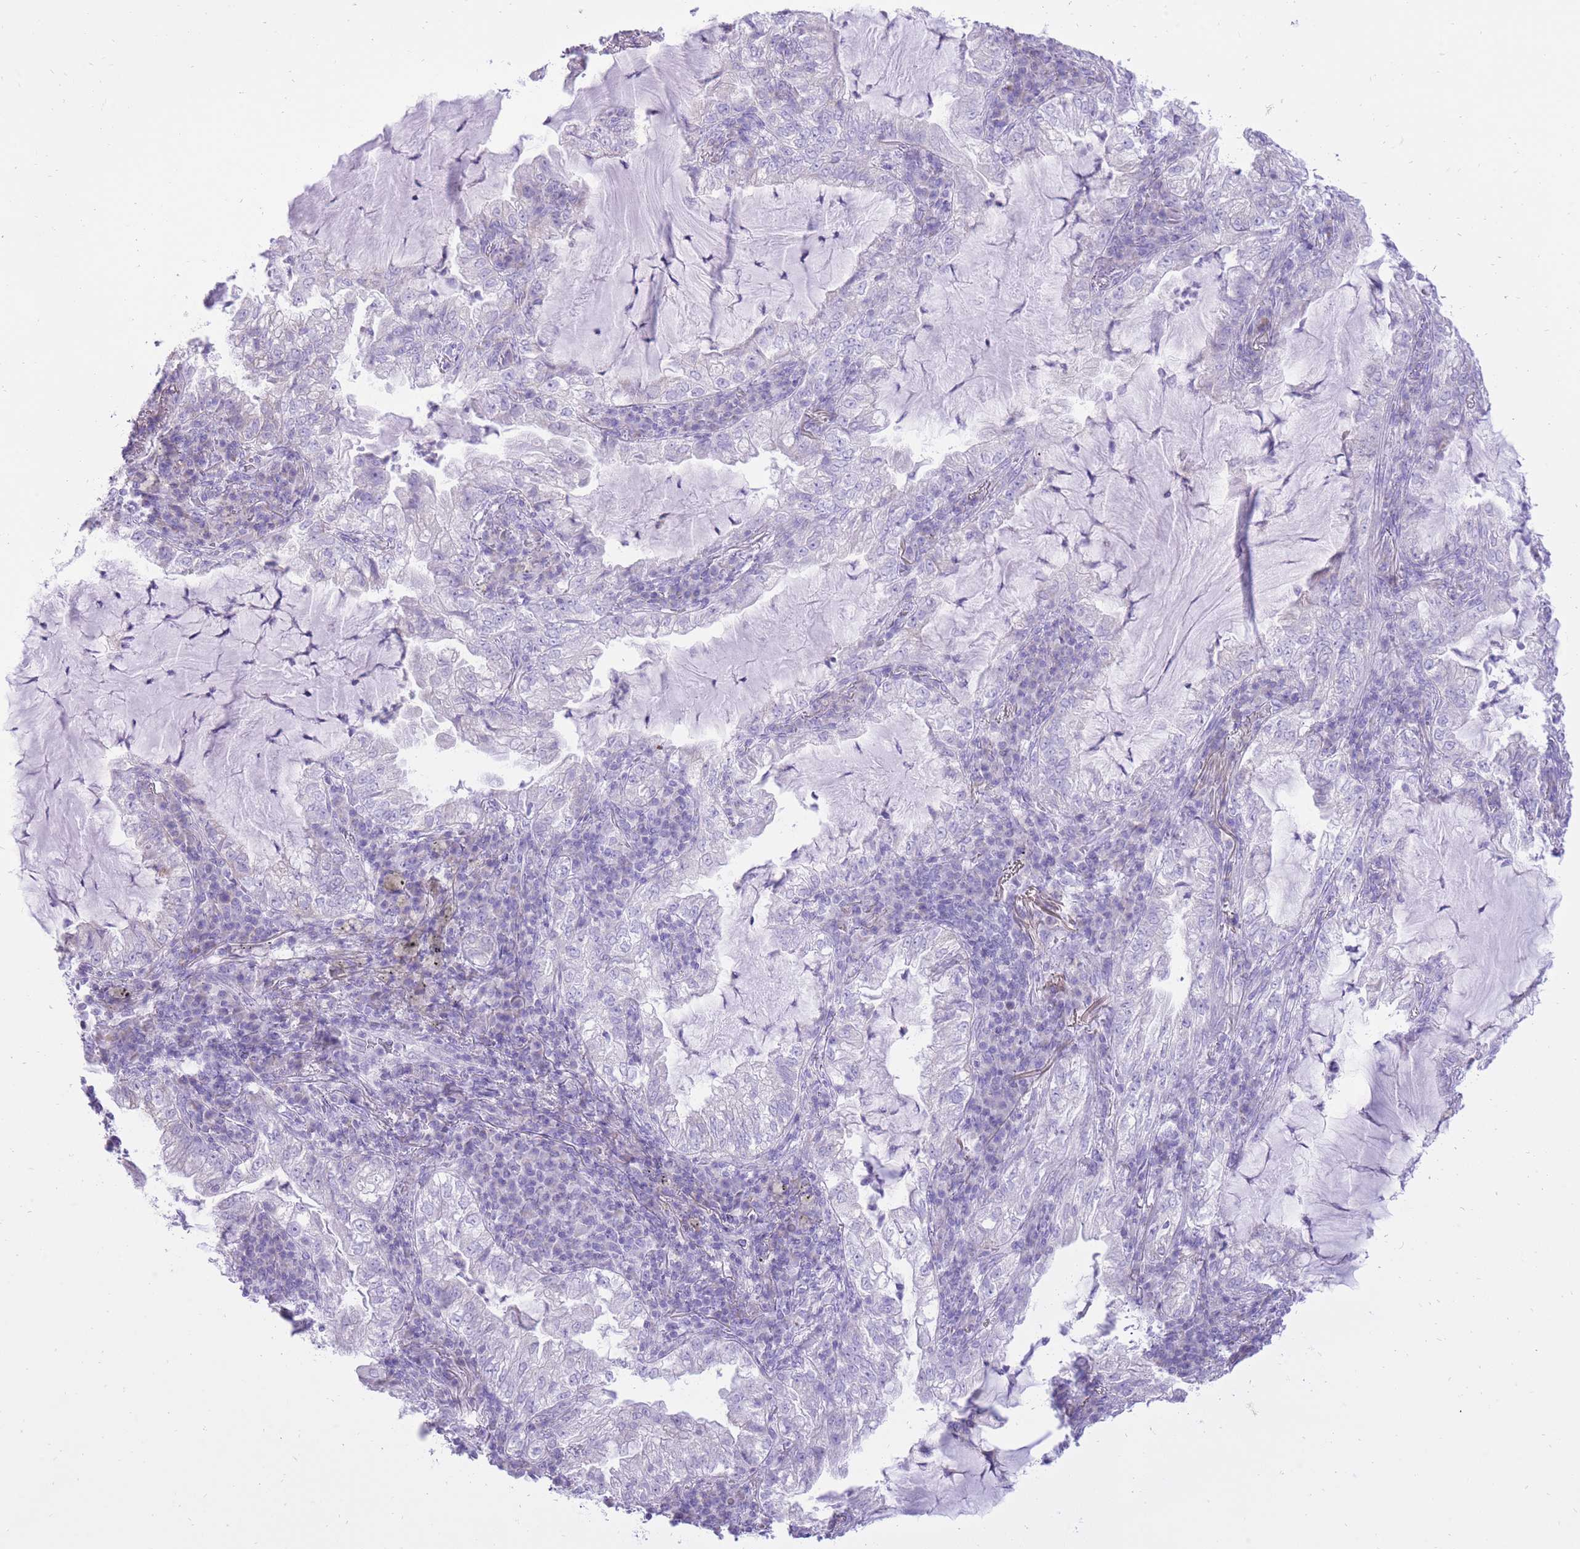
{"staining": {"intensity": "negative", "quantity": "none", "location": "none"}, "tissue": "lung cancer", "cell_type": "Tumor cells", "image_type": "cancer", "snomed": [{"axis": "morphology", "description": "Adenocarcinoma, NOS"}, {"axis": "topography", "description": "Lung"}], "caption": "IHC of human adenocarcinoma (lung) displays no staining in tumor cells. (Brightfield microscopy of DAB (3,3'-diaminobenzidine) IHC at high magnification).", "gene": "SLC4A4", "patient": {"sex": "female", "age": 73}}